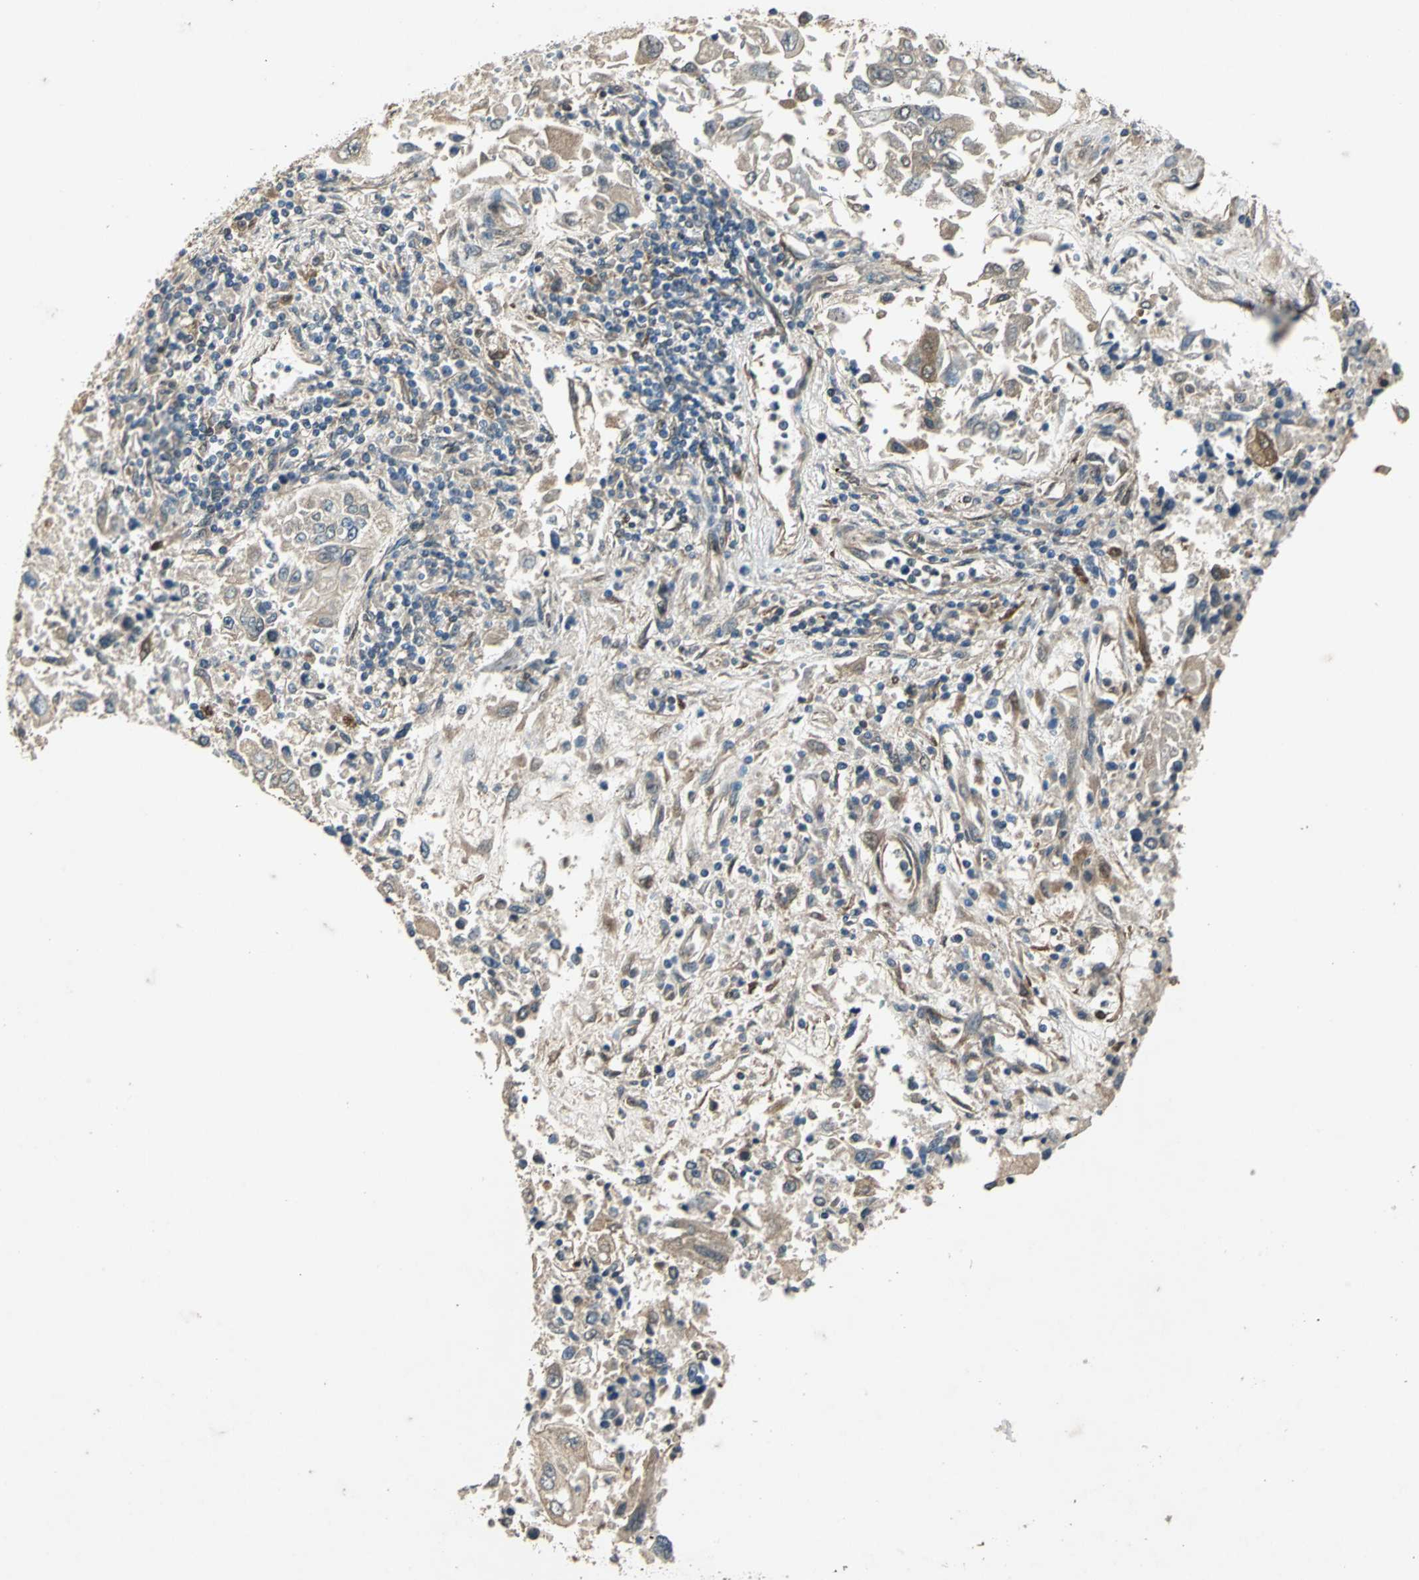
{"staining": {"intensity": "weak", "quantity": ">75%", "location": "cytoplasmic/membranous"}, "tissue": "lung cancer", "cell_type": "Tumor cells", "image_type": "cancer", "snomed": [{"axis": "morphology", "description": "Adenocarcinoma, NOS"}, {"axis": "topography", "description": "Lung"}], "caption": "The photomicrograph reveals a brown stain indicating the presence of a protein in the cytoplasmic/membranous of tumor cells in lung adenocarcinoma. (DAB (3,3'-diaminobenzidine) IHC with brightfield microscopy, high magnification).", "gene": "RRM2B", "patient": {"sex": "male", "age": 84}}